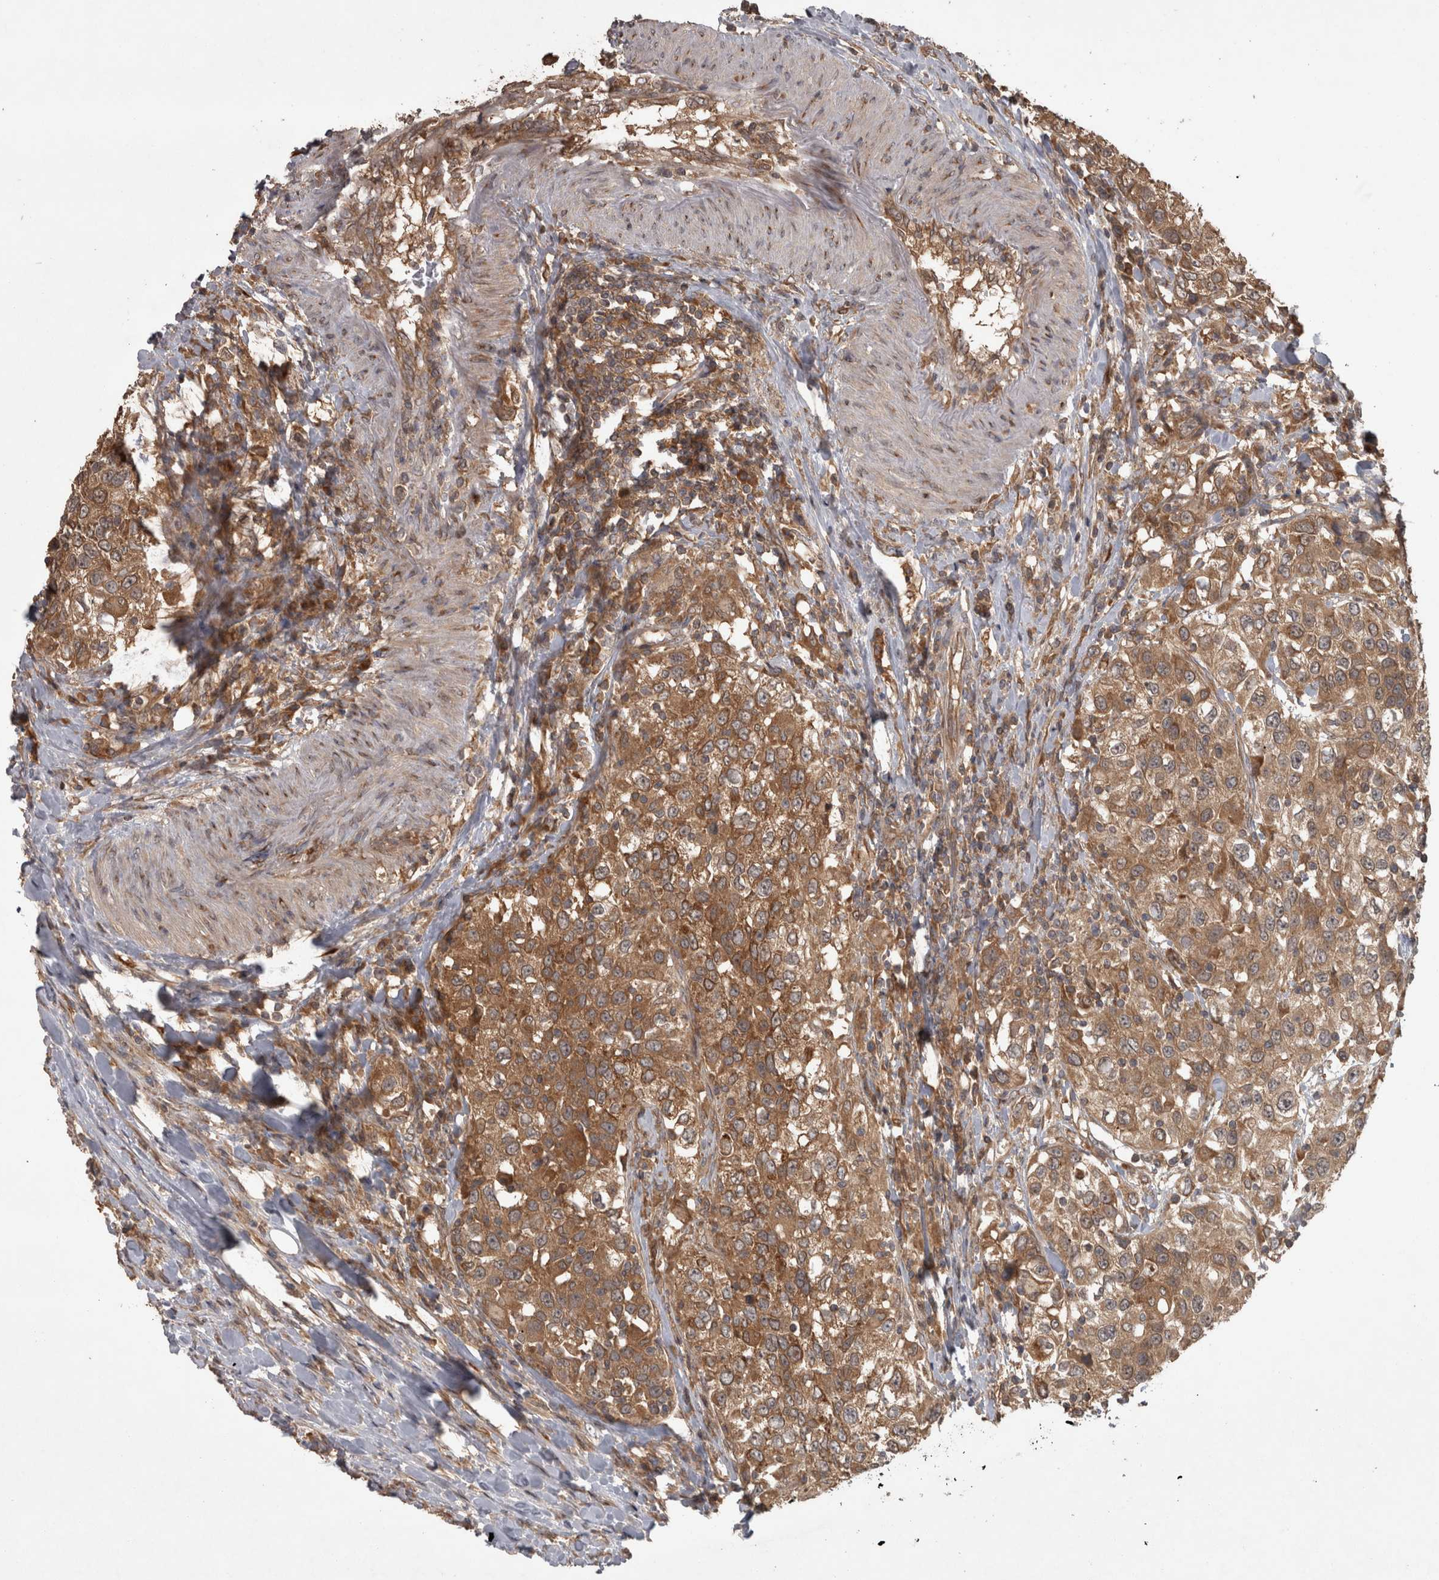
{"staining": {"intensity": "moderate", "quantity": ">75%", "location": "cytoplasmic/membranous"}, "tissue": "urothelial cancer", "cell_type": "Tumor cells", "image_type": "cancer", "snomed": [{"axis": "morphology", "description": "Urothelial carcinoma, High grade"}, {"axis": "topography", "description": "Urinary bladder"}], "caption": "Immunohistochemical staining of human urothelial carcinoma (high-grade) demonstrates medium levels of moderate cytoplasmic/membranous expression in about >75% of tumor cells.", "gene": "MICU3", "patient": {"sex": "female", "age": 80}}